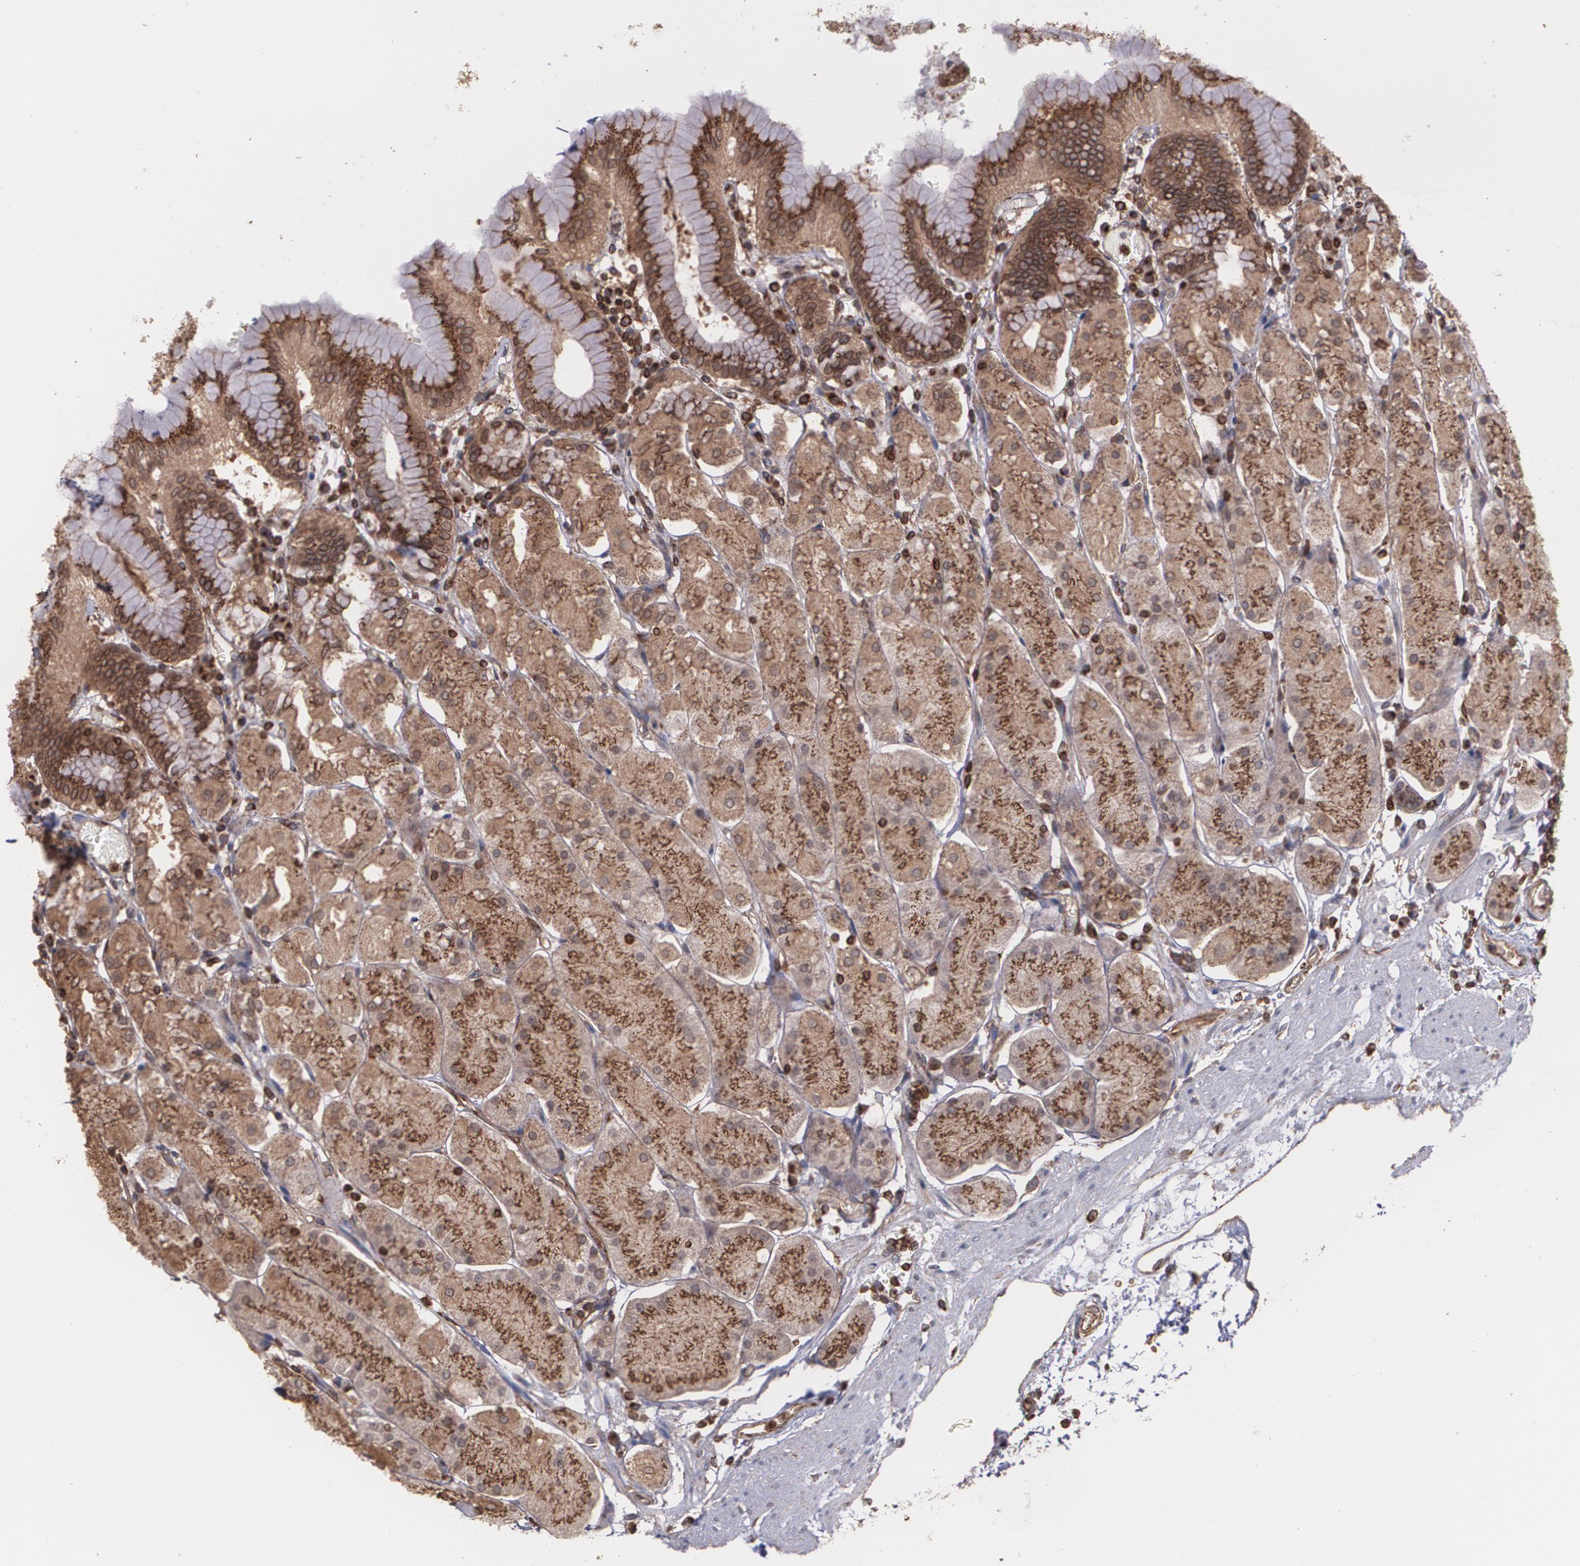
{"staining": {"intensity": "strong", "quantity": ">75%", "location": "cytoplasmic/membranous"}, "tissue": "stomach", "cell_type": "Glandular cells", "image_type": "normal", "snomed": [{"axis": "morphology", "description": "Normal tissue, NOS"}, {"axis": "topography", "description": "Stomach, upper"}, {"axis": "topography", "description": "Stomach"}], "caption": "Glandular cells reveal strong cytoplasmic/membranous staining in about >75% of cells in normal stomach.", "gene": "TRIP11", "patient": {"sex": "male", "age": 76}}